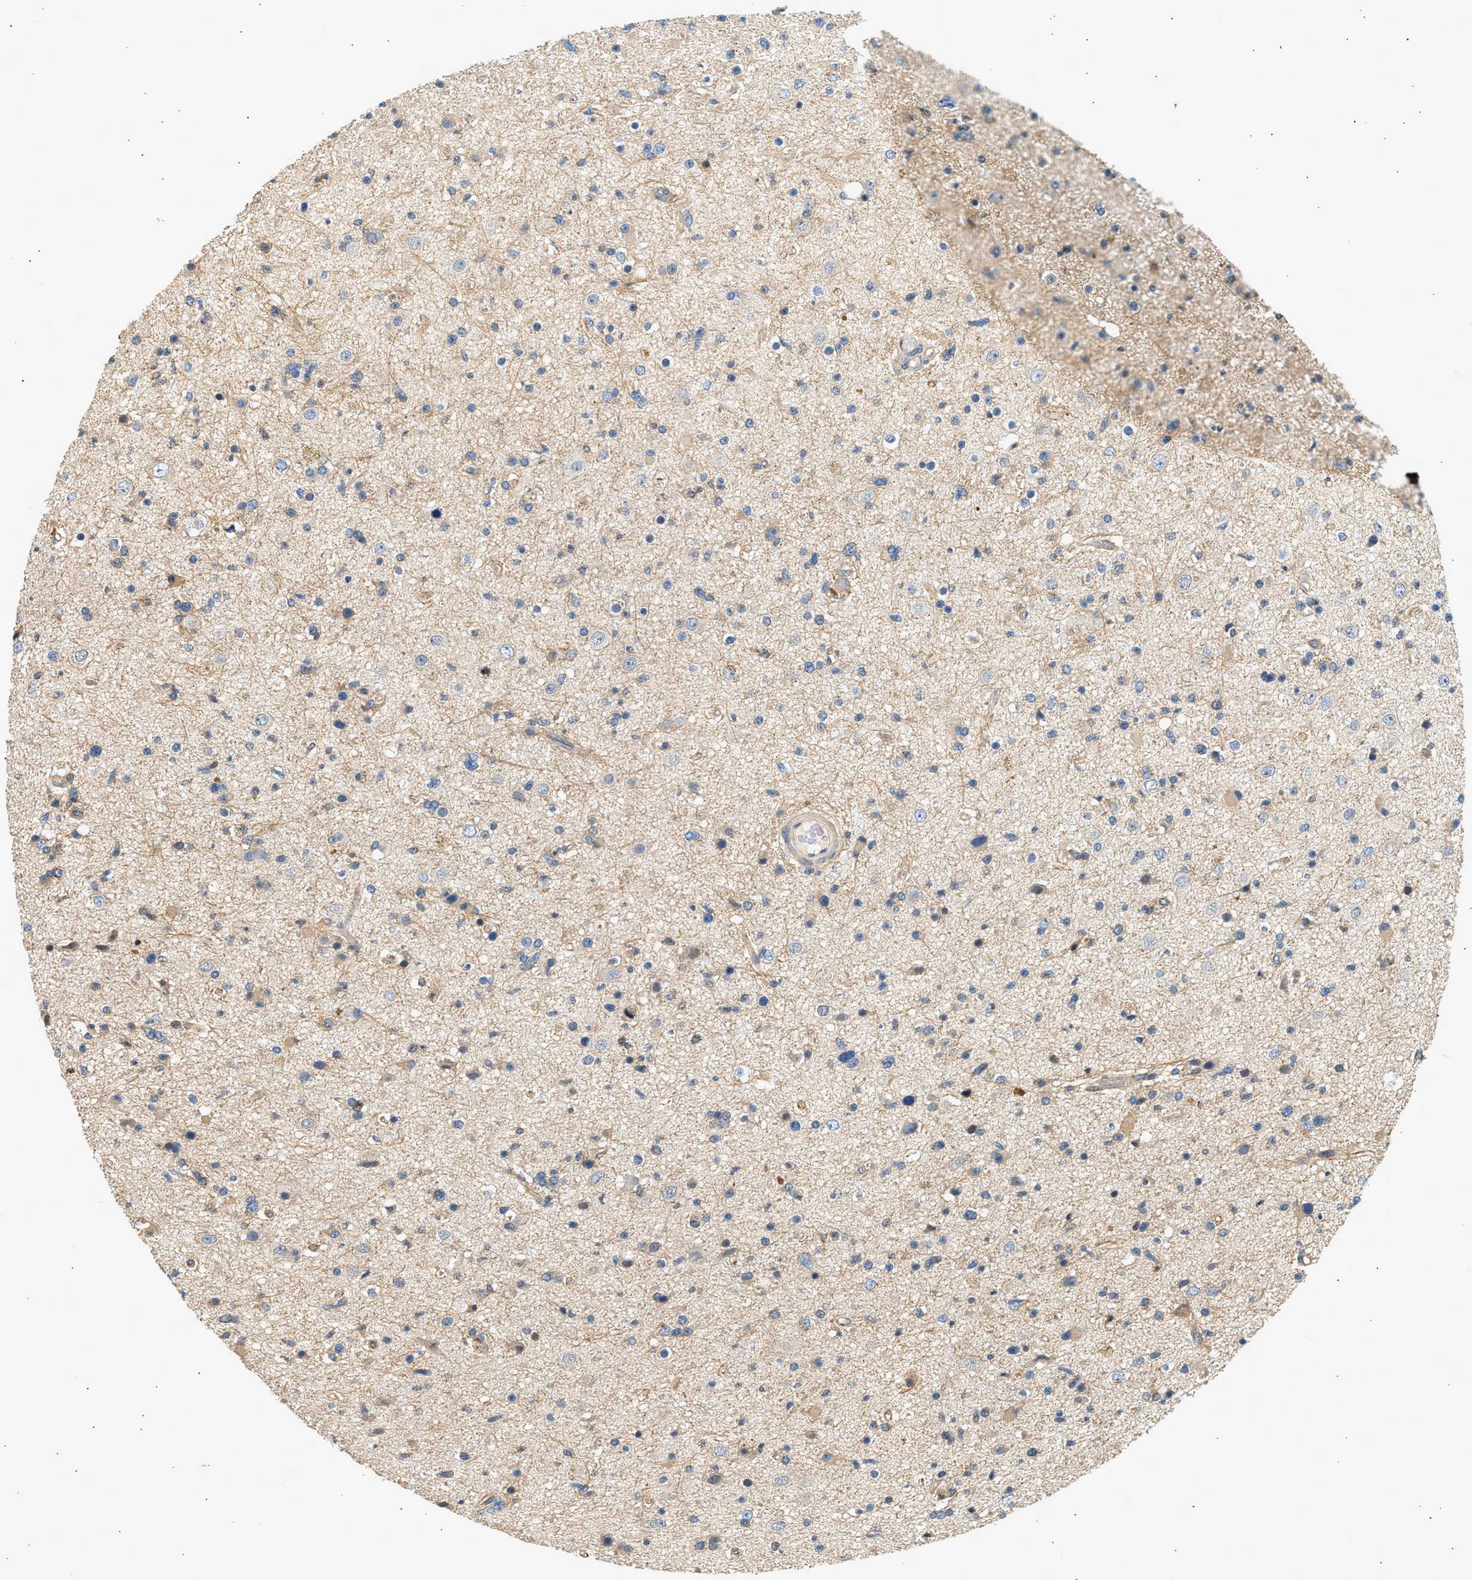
{"staining": {"intensity": "weak", "quantity": "<25%", "location": "cytoplasmic/membranous"}, "tissue": "glioma", "cell_type": "Tumor cells", "image_type": "cancer", "snomed": [{"axis": "morphology", "description": "Glioma, malignant, High grade"}, {"axis": "topography", "description": "Brain"}], "caption": "Human glioma stained for a protein using IHC demonstrates no expression in tumor cells.", "gene": "WDR31", "patient": {"sex": "male", "age": 33}}